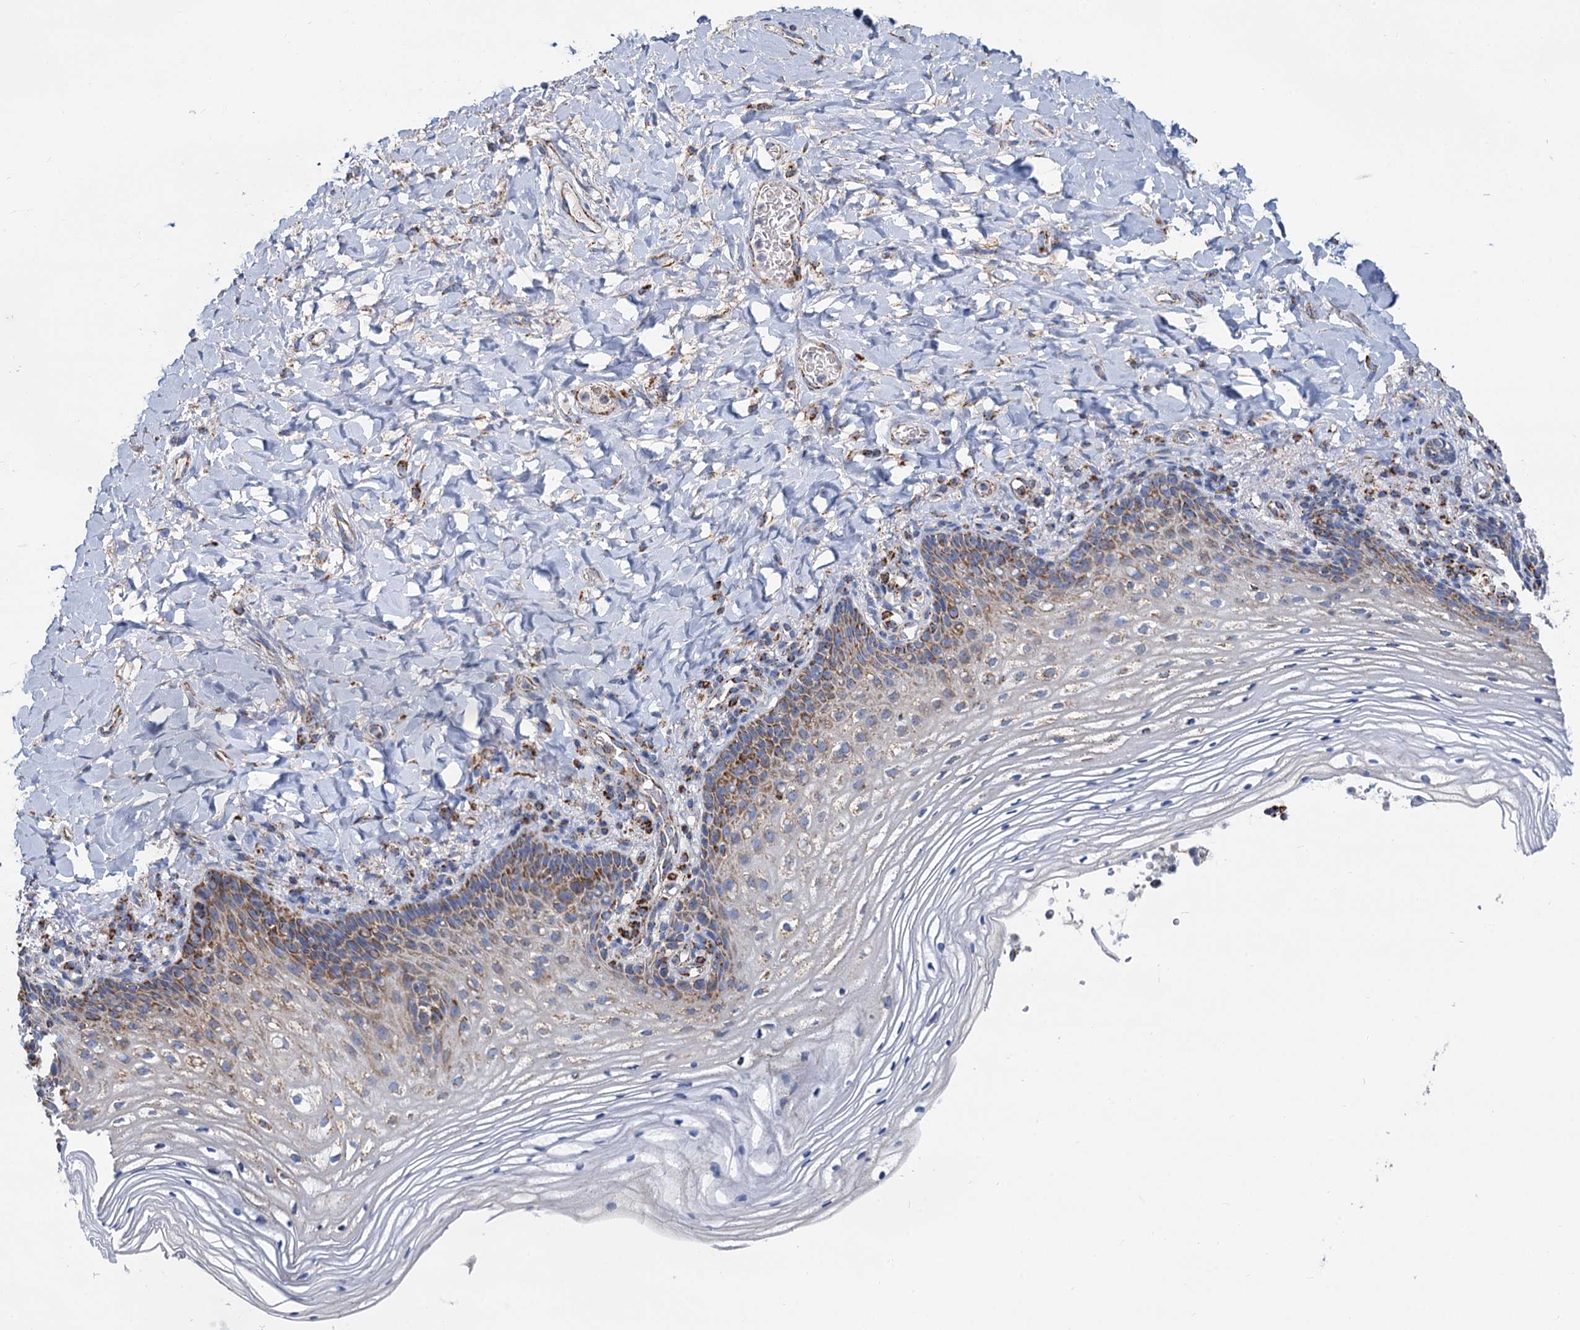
{"staining": {"intensity": "moderate", "quantity": "25%-75%", "location": "cytoplasmic/membranous"}, "tissue": "vagina", "cell_type": "Squamous epithelial cells", "image_type": "normal", "snomed": [{"axis": "morphology", "description": "Normal tissue, NOS"}, {"axis": "topography", "description": "Vagina"}], "caption": "Moderate cytoplasmic/membranous expression for a protein is present in about 25%-75% of squamous epithelial cells of unremarkable vagina using immunohistochemistry.", "gene": "CCP110", "patient": {"sex": "female", "age": 60}}